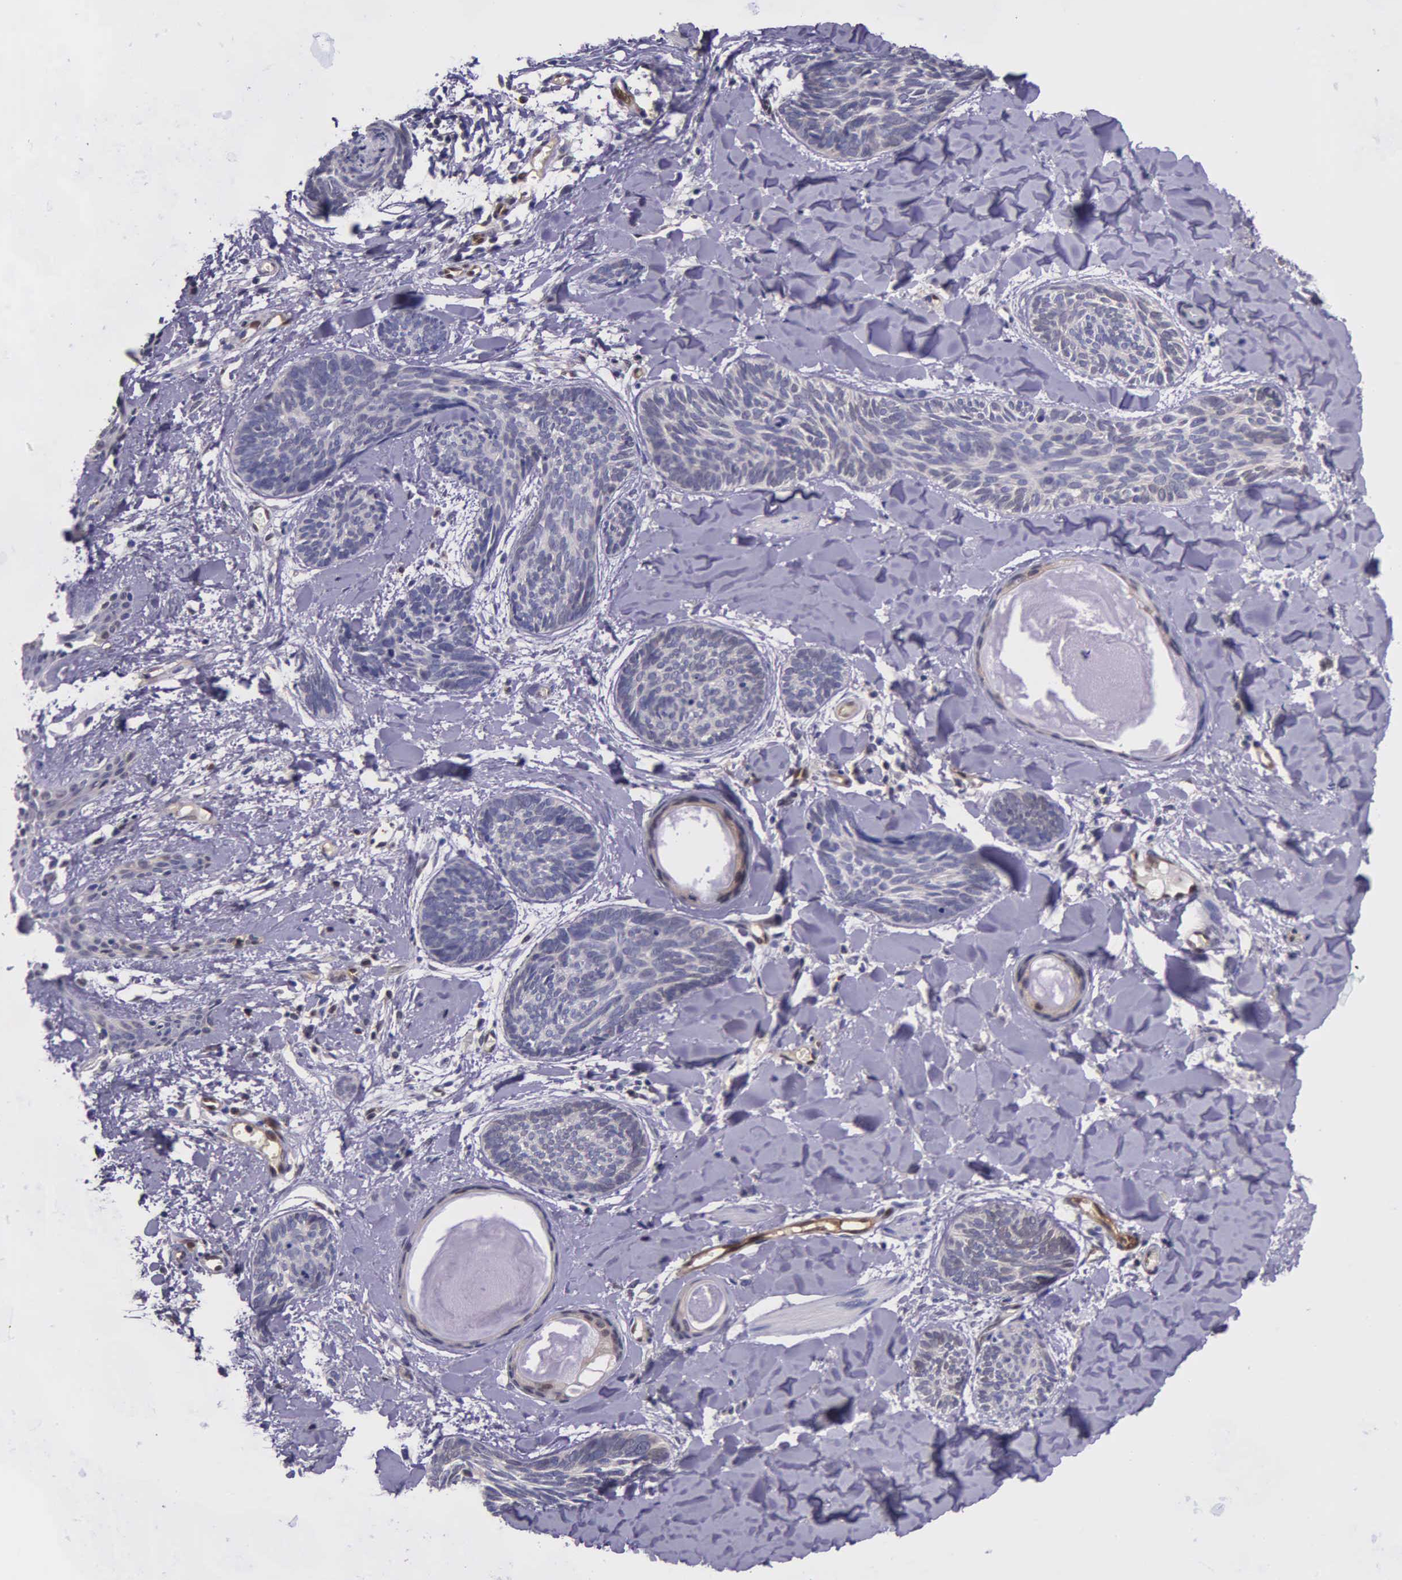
{"staining": {"intensity": "negative", "quantity": "none", "location": "none"}, "tissue": "skin cancer", "cell_type": "Tumor cells", "image_type": "cancer", "snomed": [{"axis": "morphology", "description": "Basal cell carcinoma"}, {"axis": "topography", "description": "Skin"}], "caption": "Immunohistochemistry (IHC) photomicrograph of human basal cell carcinoma (skin) stained for a protein (brown), which exhibits no staining in tumor cells. (DAB (3,3'-diaminobenzidine) immunohistochemistry visualized using brightfield microscopy, high magnification).", "gene": "GMPR2", "patient": {"sex": "female", "age": 81}}